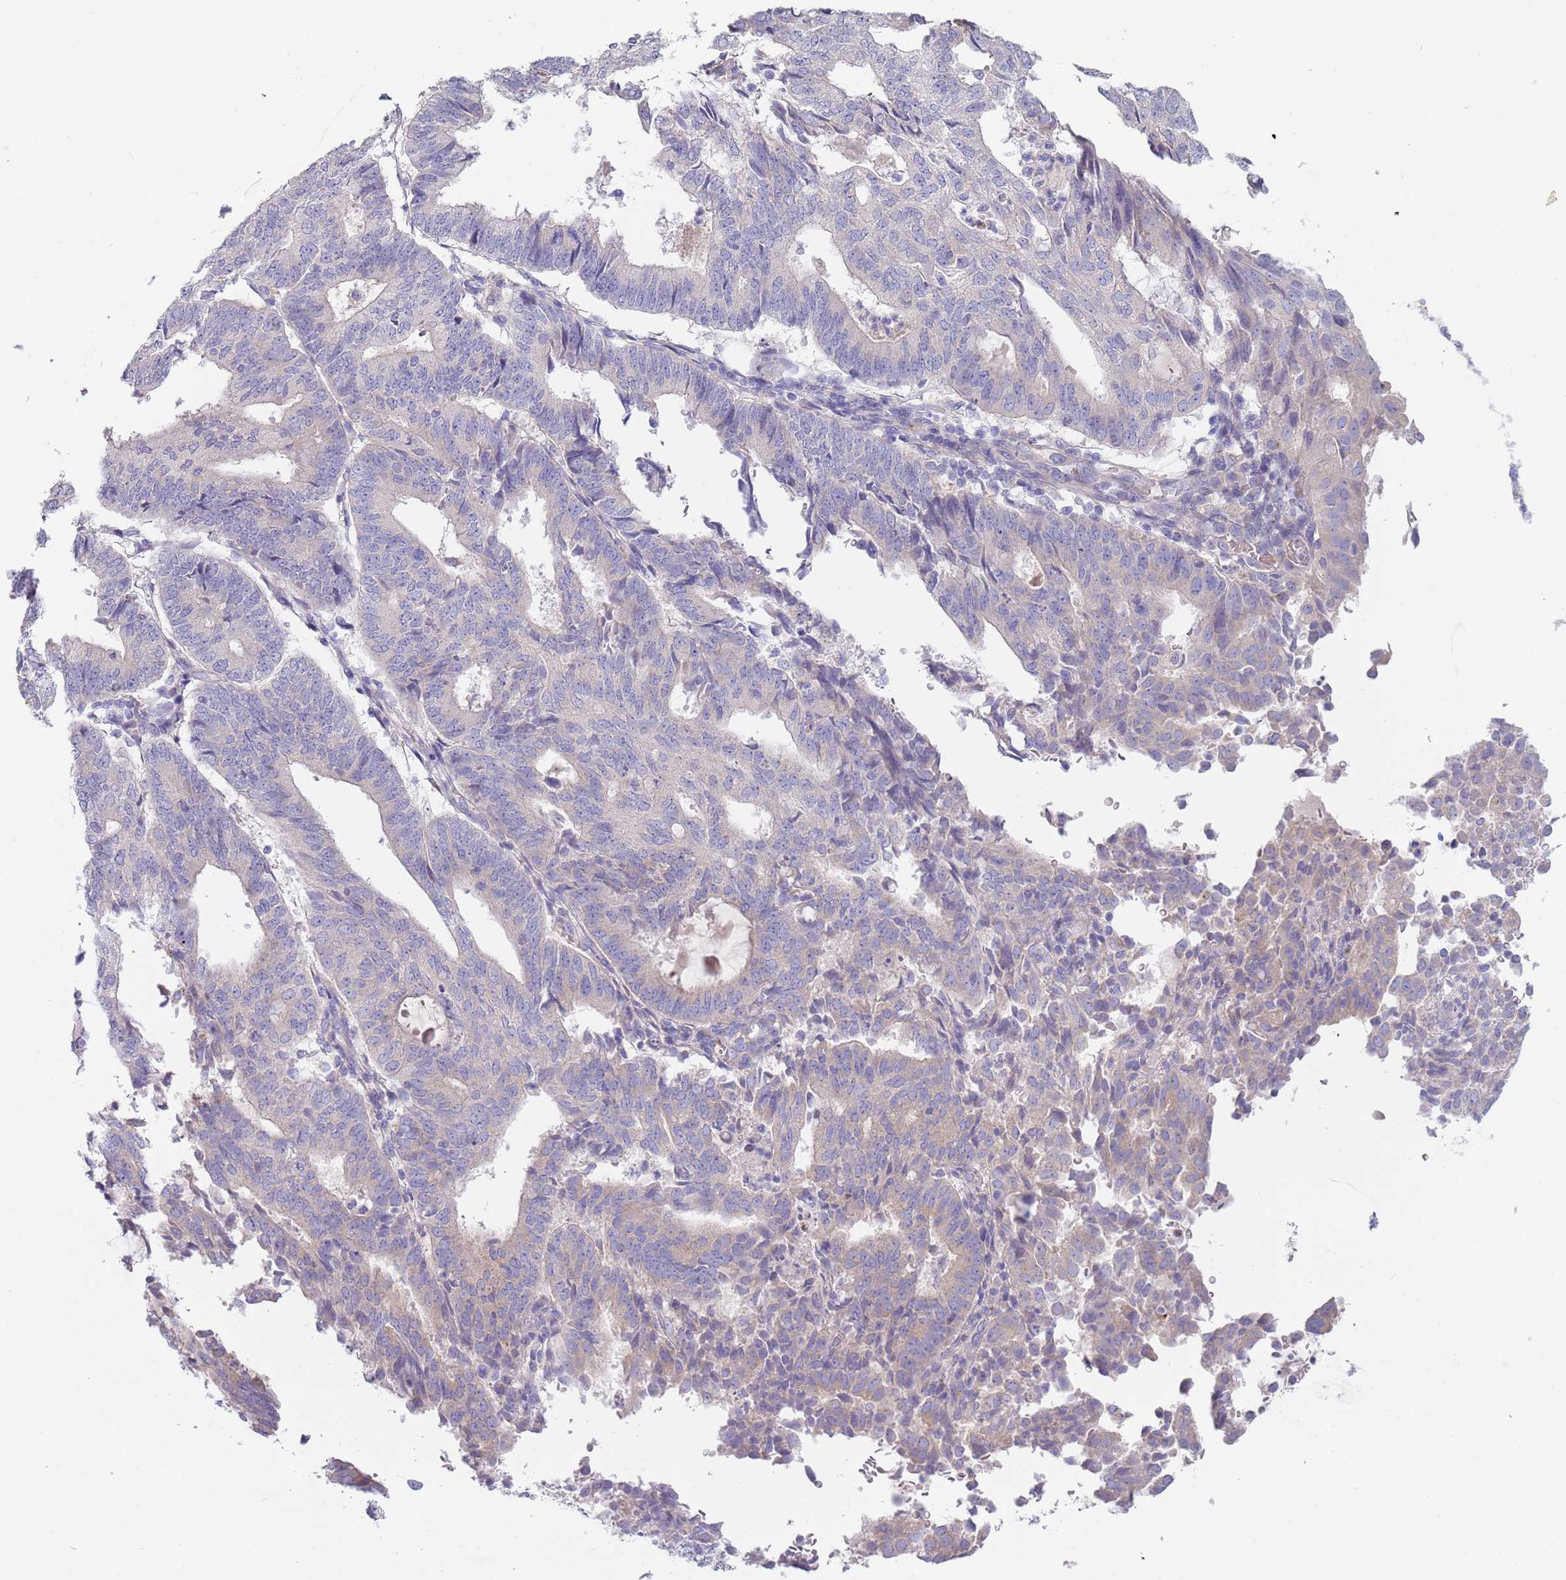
{"staining": {"intensity": "negative", "quantity": "none", "location": "none"}, "tissue": "endometrial cancer", "cell_type": "Tumor cells", "image_type": "cancer", "snomed": [{"axis": "morphology", "description": "Adenocarcinoma, NOS"}, {"axis": "topography", "description": "Endometrium"}], "caption": "Endometrial adenocarcinoma was stained to show a protein in brown. There is no significant expression in tumor cells.", "gene": "MAN1C1", "patient": {"sex": "female", "age": 70}}